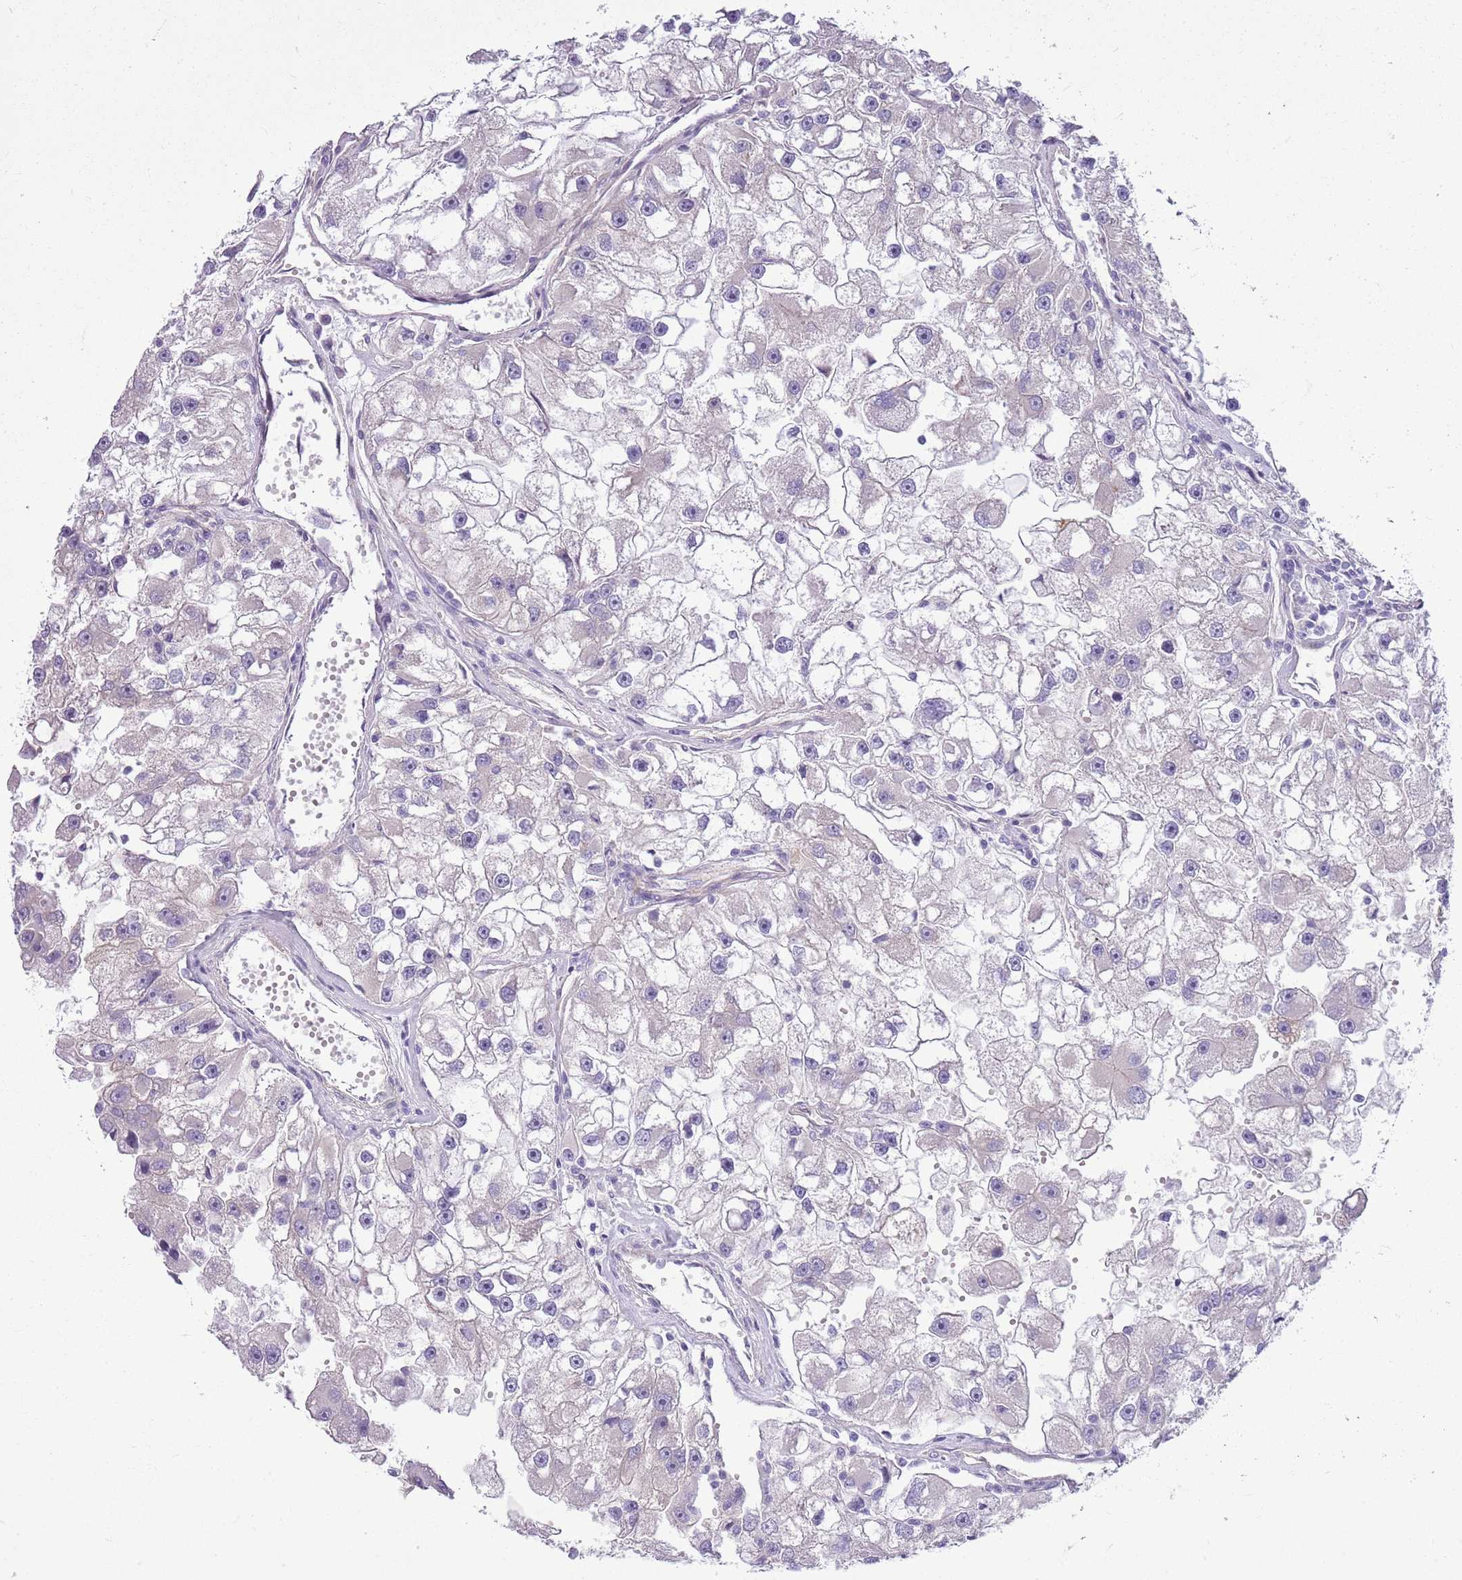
{"staining": {"intensity": "negative", "quantity": "none", "location": "none"}, "tissue": "renal cancer", "cell_type": "Tumor cells", "image_type": "cancer", "snomed": [{"axis": "morphology", "description": "Adenocarcinoma, NOS"}, {"axis": "topography", "description": "Kidney"}], "caption": "Immunohistochemical staining of renal cancer (adenocarcinoma) demonstrates no significant staining in tumor cells.", "gene": "PARP8", "patient": {"sex": "male", "age": 63}}